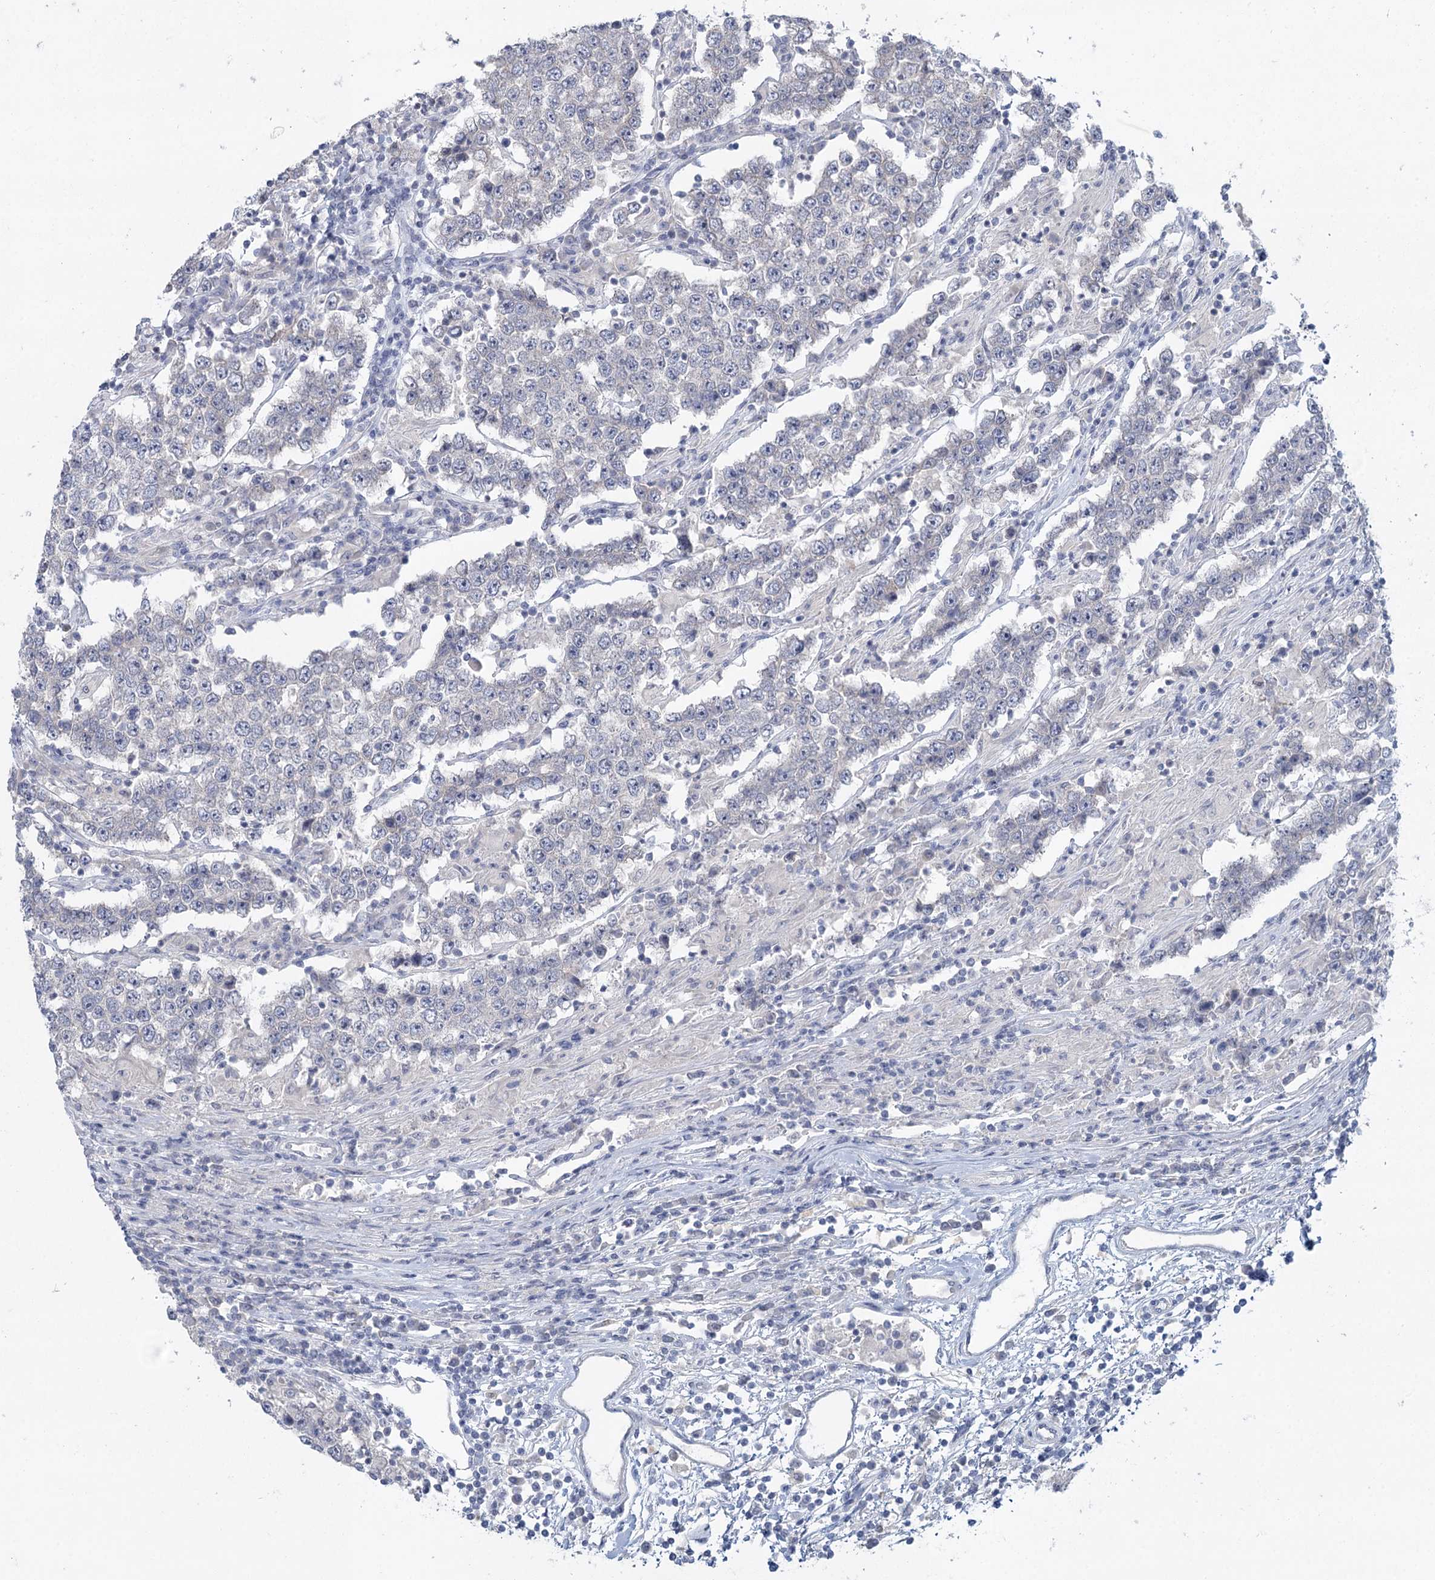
{"staining": {"intensity": "negative", "quantity": "none", "location": "none"}, "tissue": "testis cancer", "cell_type": "Tumor cells", "image_type": "cancer", "snomed": [{"axis": "morphology", "description": "Normal tissue, NOS"}, {"axis": "morphology", "description": "Urothelial carcinoma, High grade"}, {"axis": "morphology", "description": "Seminoma, NOS"}, {"axis": "morphology", "description": "Carcinoma, Embryonal, NOS"}, {"axis": "topography", "description": "Urinary bladder"}, {"axis": "topography", "description": "Testis"}], "caption": "IHC photomicrograph of neoplastic tissue: embryonal carcinoma (testis) stained with DAB displays no significant protein positivity in tumor cells.", "gene": "MYO7B", "patient": {"sex": "male", "age": 41}}